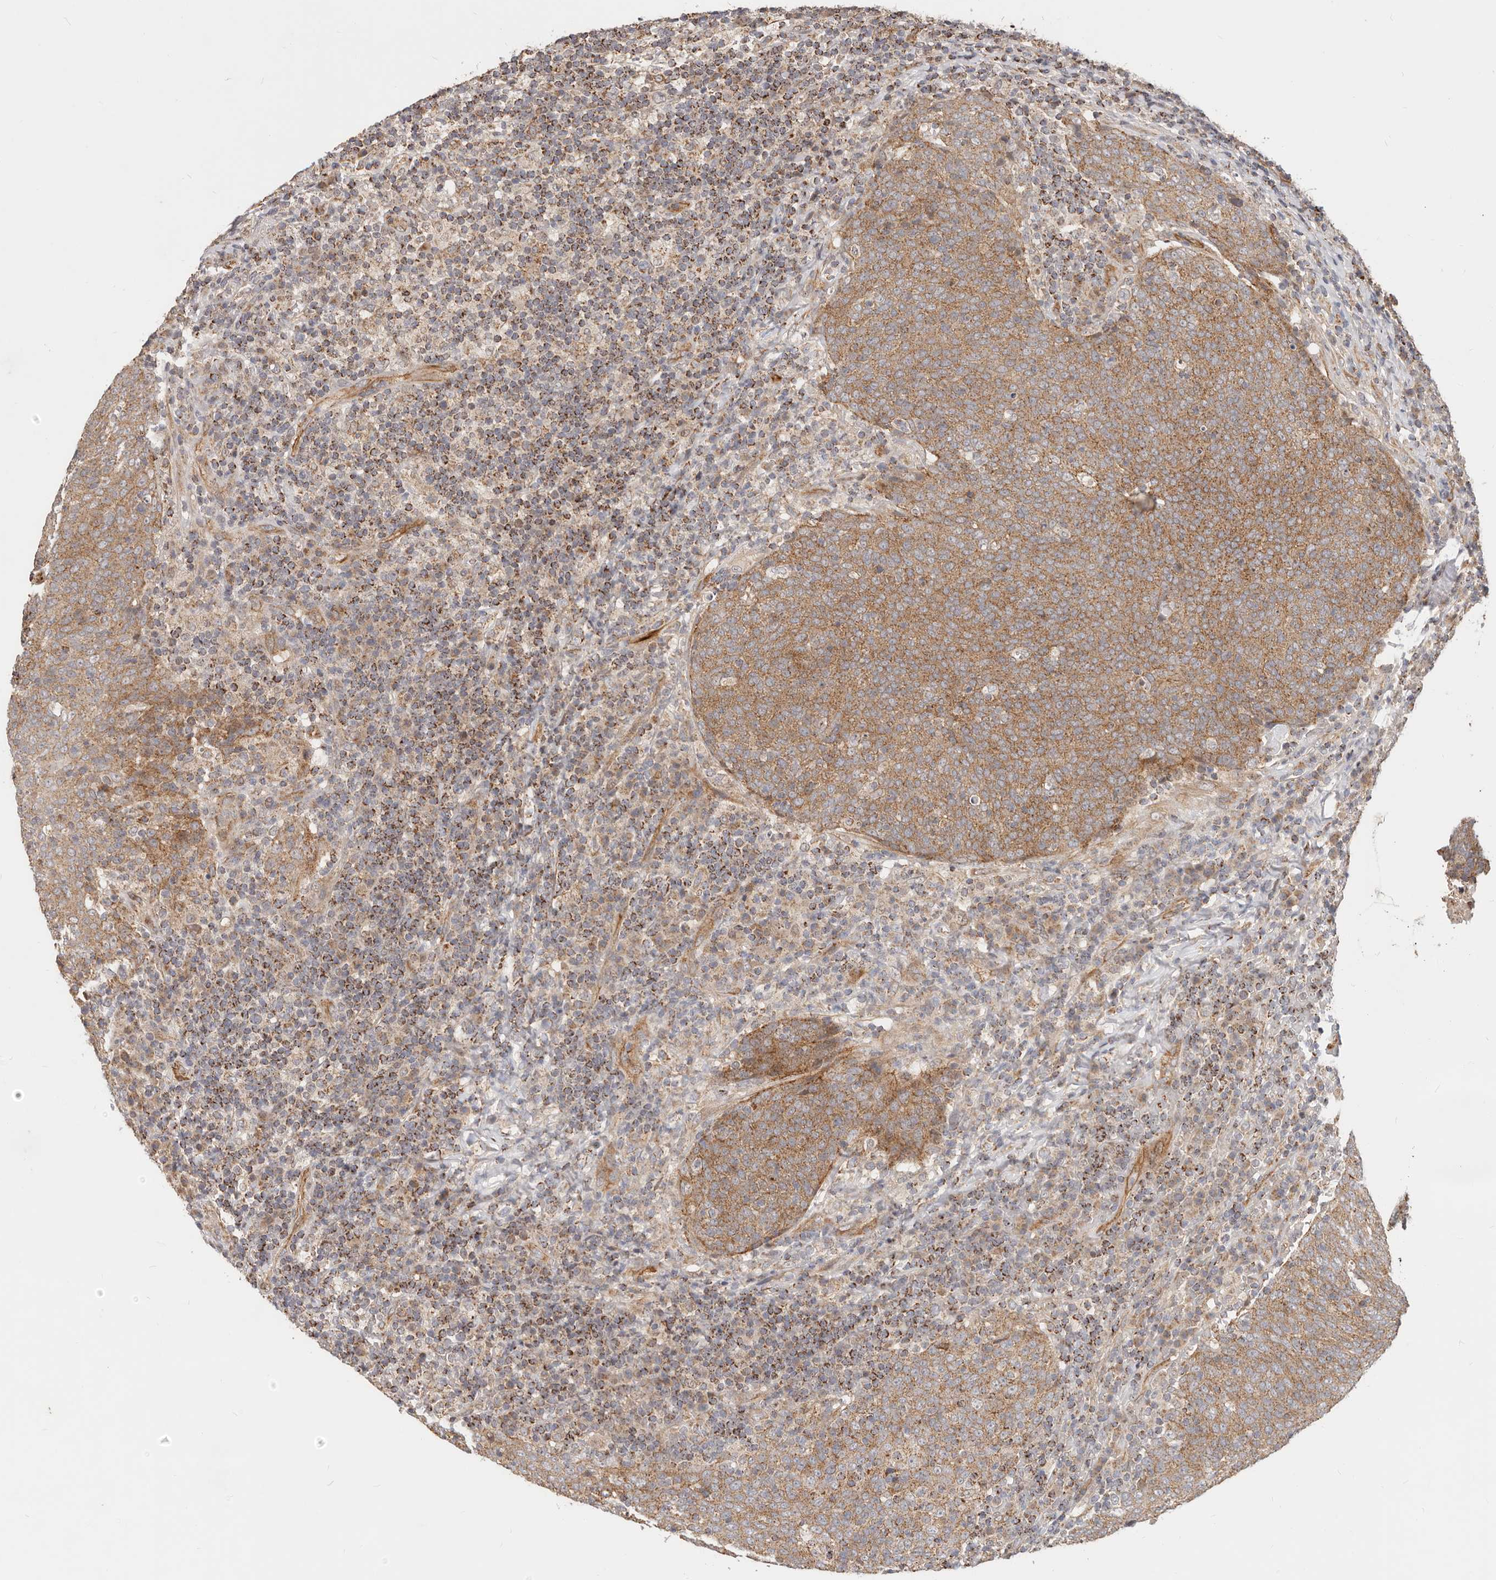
{"staining": {"intensity": "moderate", "quantity": ">75%", "location": "cytoplasmic/membranous"}, "tissue": "head and neck cancer", "cell_type": "Tumor cells", "image_type": "cancer", "snomed": [{"axis": "morphology", "description": "Squamous cell carcinoma, NOS"}, {"axis": "morphology", "description": "Squamous cell carcinoma, metastatic, NOS"}, {"axis": "topography", "description": "Lymph node"}, {"axis": "topography", "description": "Head-Neck"}], "caption": "Head and neck cancer tissue demonstrates moderate cytoplasmic/membranous staining in about >75% of tumor cells", "gene": "USP49", "patient": {"sex": "male", "age": 62}}